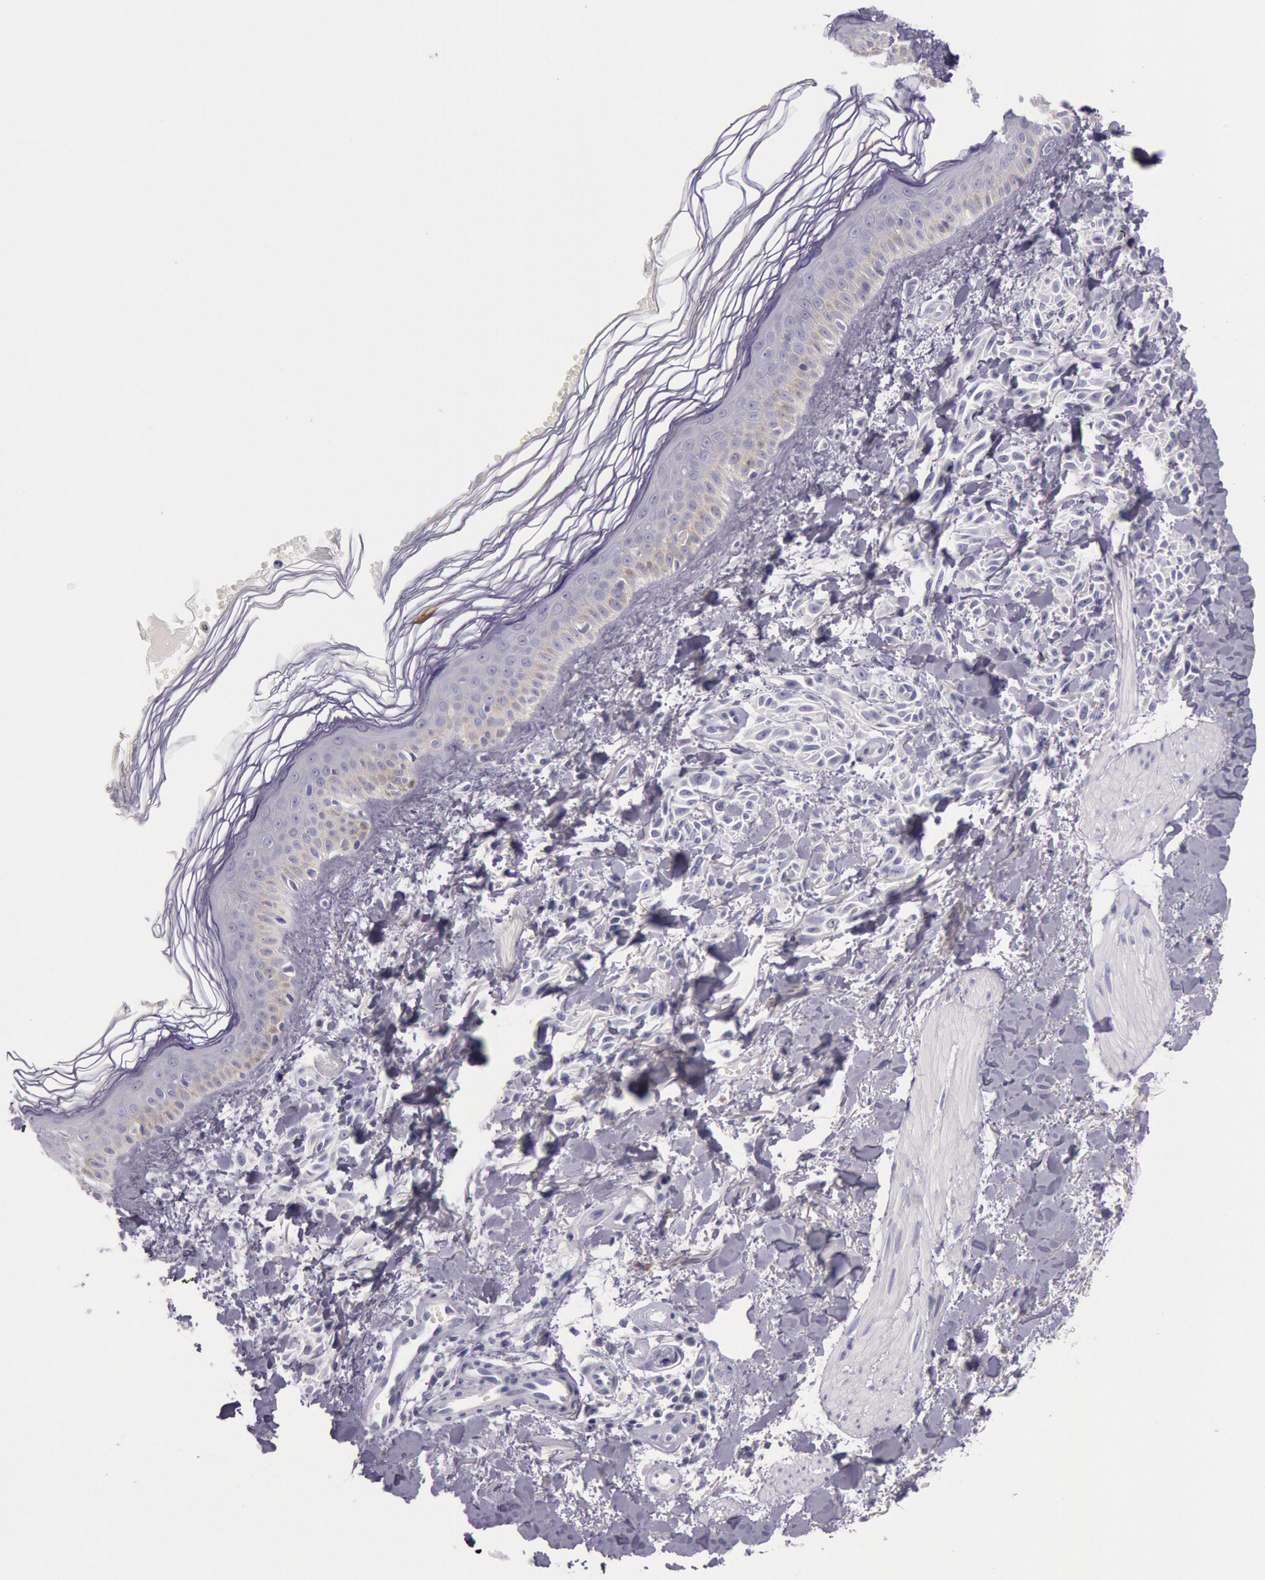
{"staining": {"intensity": "negative", "quantity": "none", "location": "none"}, "tissue": "melanoma", "cell_type": "Tumor cells", "image_type": "cancer", "snomed": [{"axis": "morphology", "description": "Malignant melanoma, NOS"}, {"axis": "topography", "description": "Skin"}], "caption": "Tumor cells show no significant protein expression in melanoma. (DAB immunohistochemistry (IHC) with hematoxylin counter stain).", "gene": "EGFR", "patient": {"sex": "female", "age": 73}}